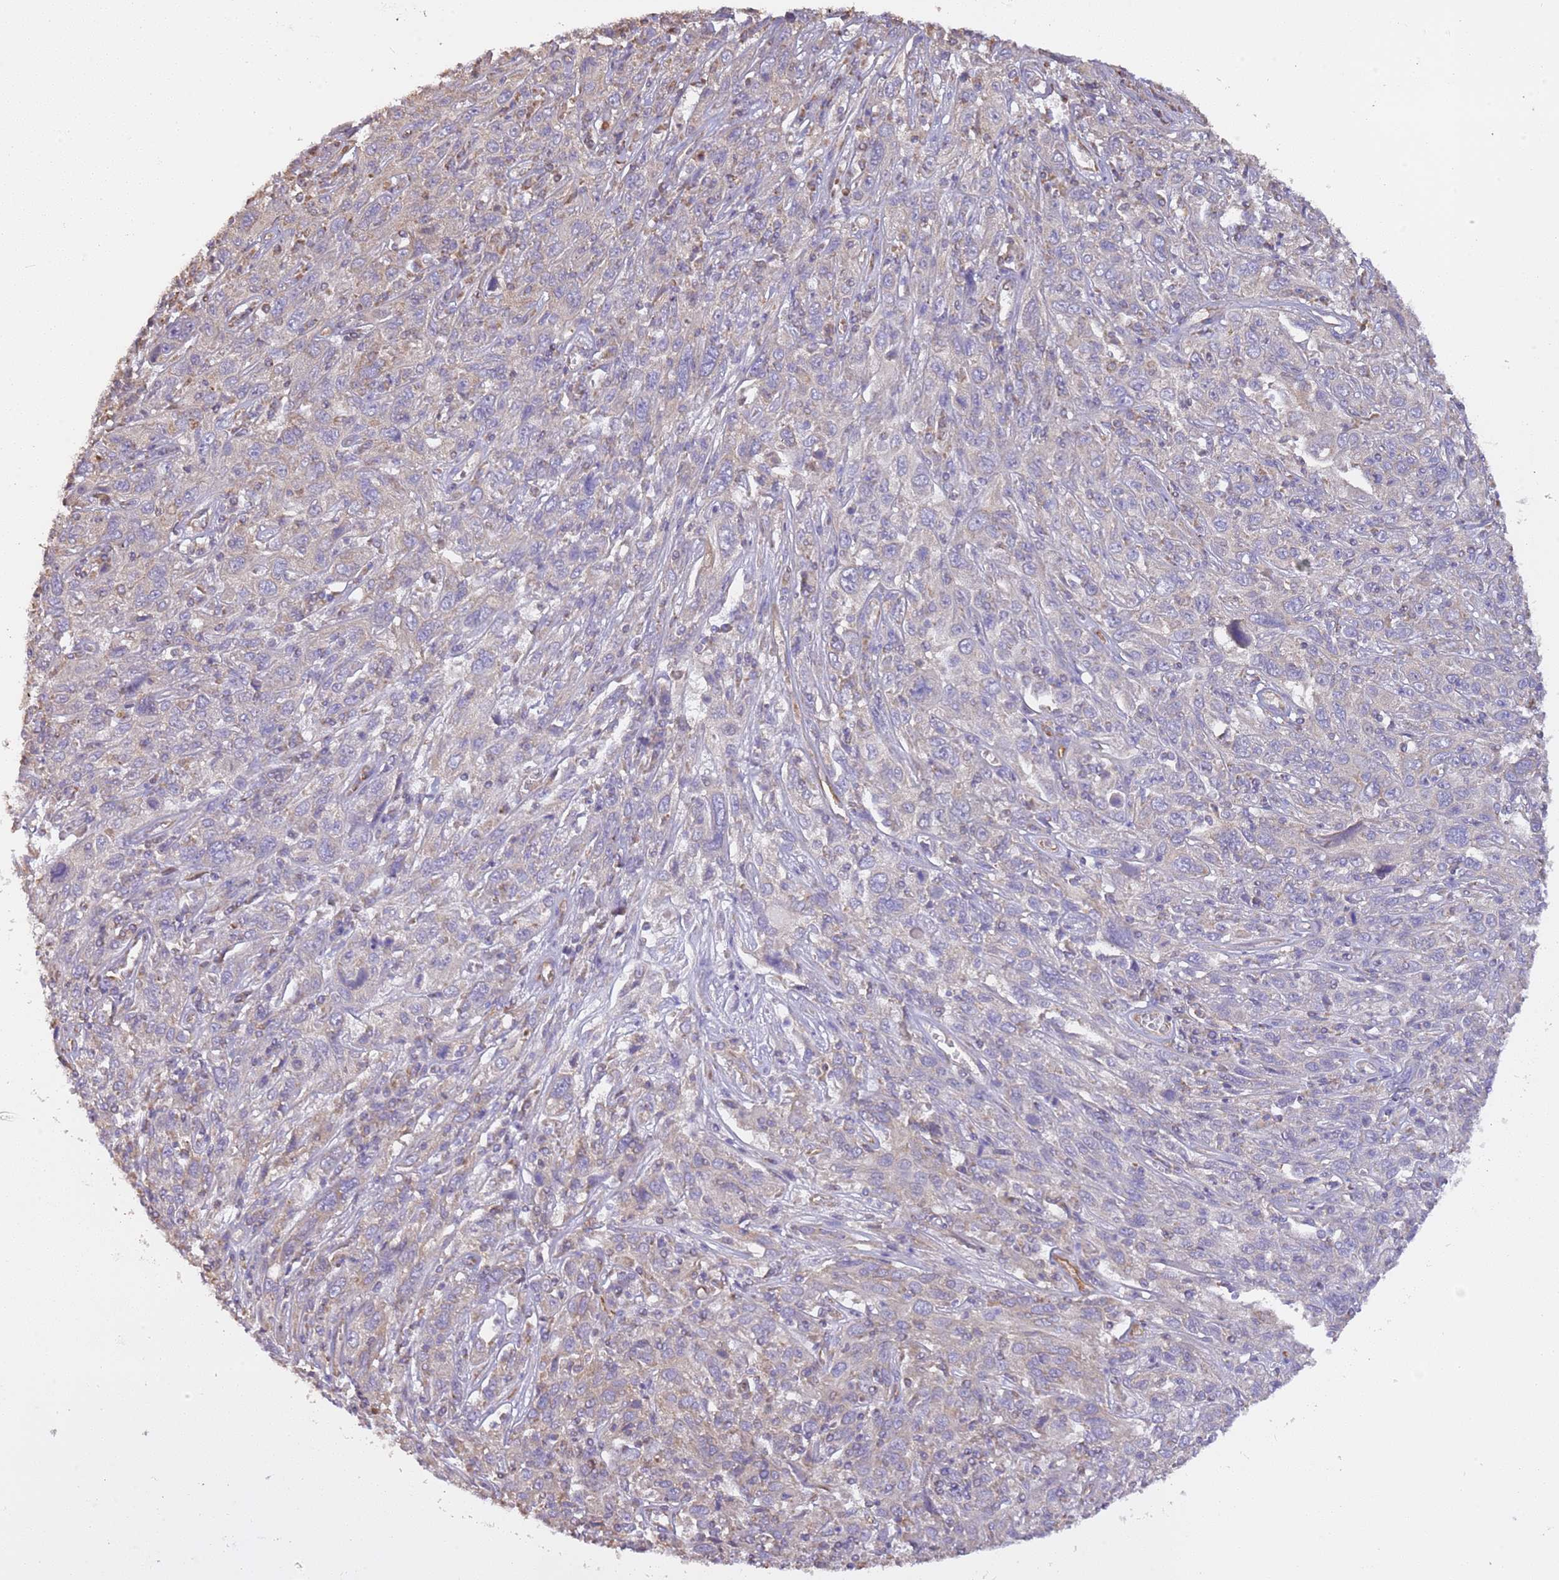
{"staining": {"intensity": "weak", "quantity": "<25%", "location": "cytoplasmic/membranous"}, "tissue": "cervical cancer", "cell_type": "Tumor cells", "image_type": "cancer", "snomed": [{"axis": "morphology", "description": "Squamous cell carcinoma, NOS"}, {"axis": "topography", "description": "Cervix"}], "caption": "DAB (3,3'-diaminobenzidine) immunohistochemical staining of human cervical squamous cell carcinoma demonstrates no significant staining in tumor cells.", "gene": "DOCK9", "patient": {"sex": "female", "age": 46}}